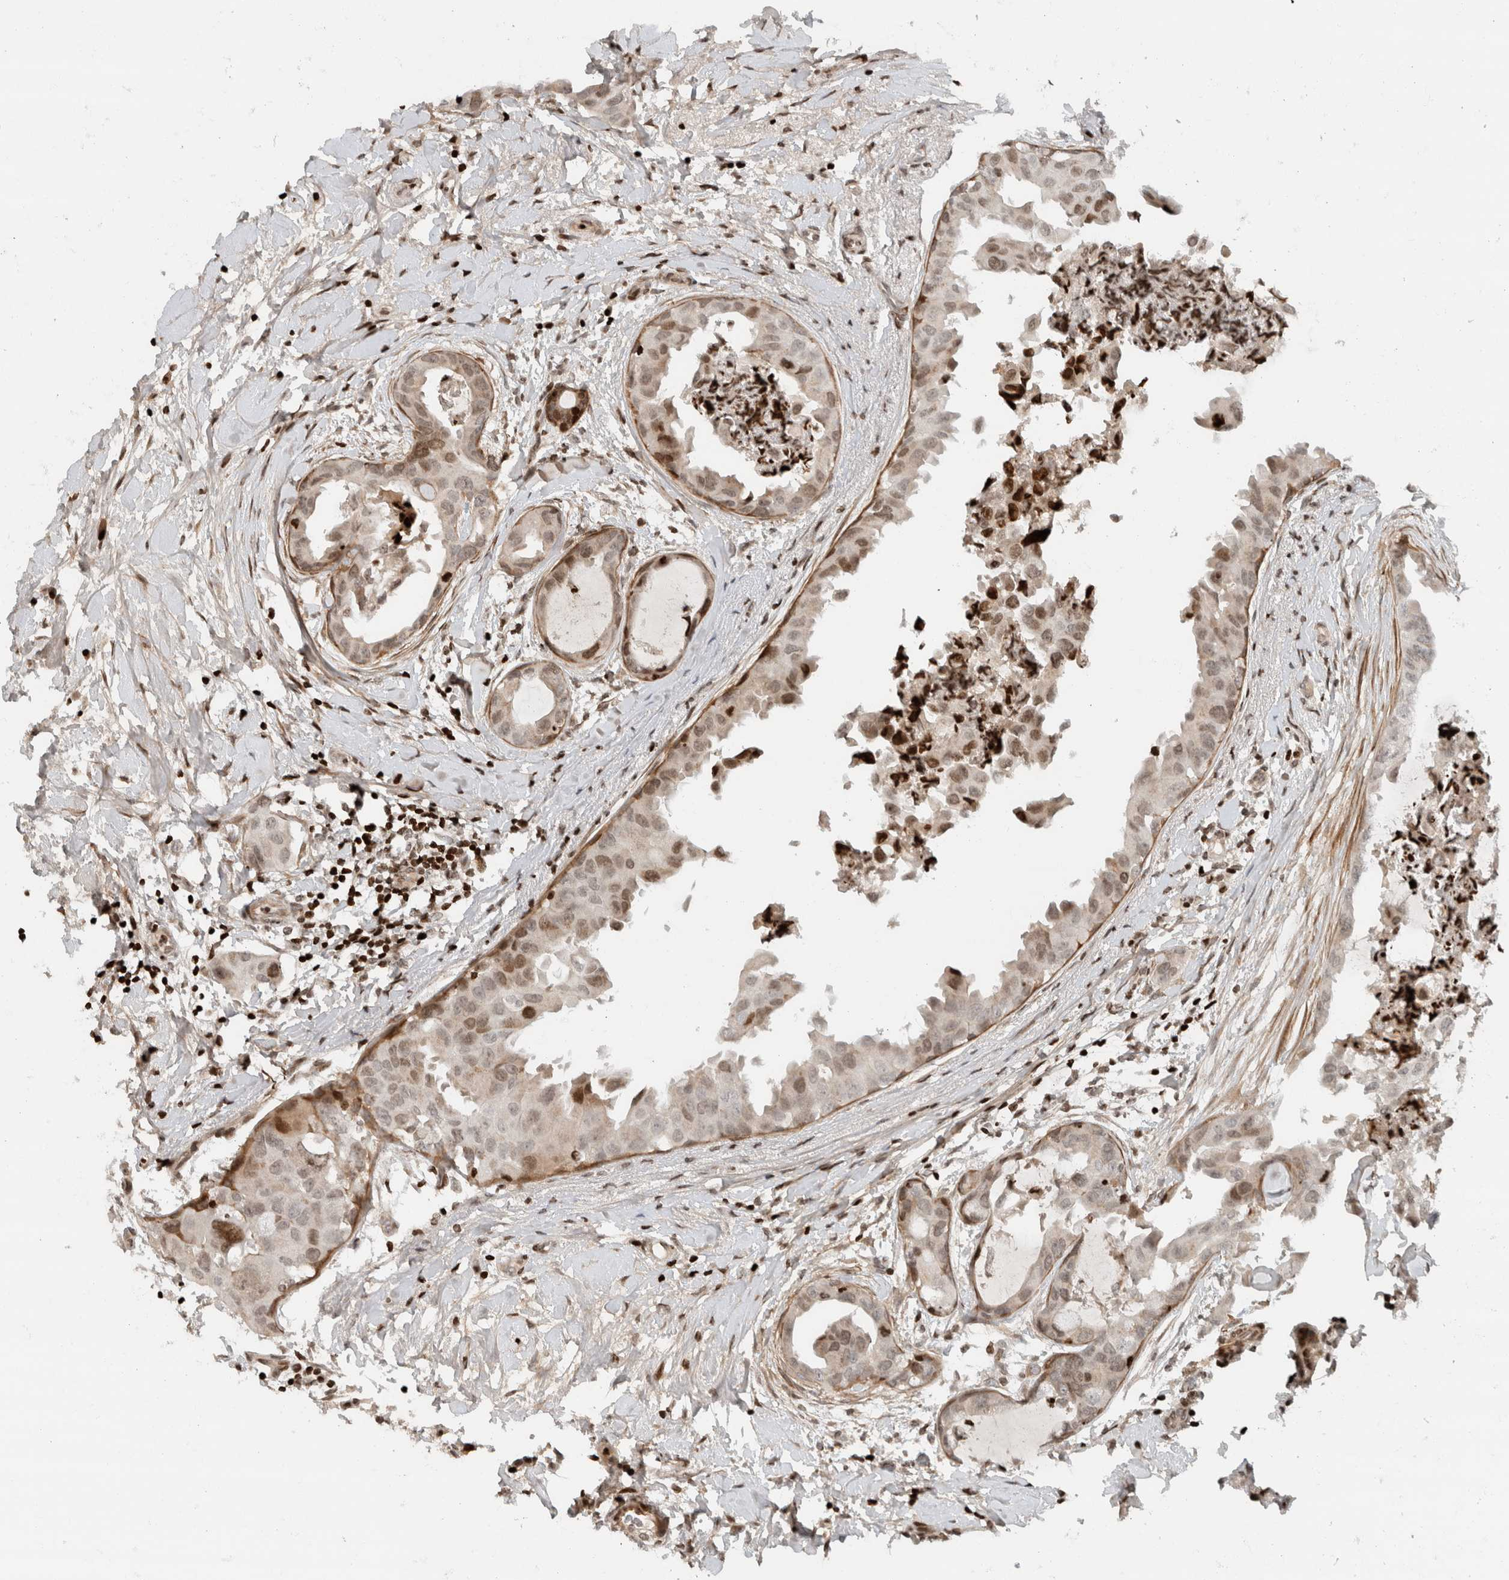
{"staining": {"intensity": "weak", "quantity": "25%-75%", "location": "nuclear"}, "tissue": "breast cancer", "cell_type": "Tumor cells", "image_type": "cancer", "snomed": [{"axis": "morphology", "description": "Duct carcinoma"}, {"axis": "topography", "description": "Breast"}], "caption": "Immunohistochemical staining of breast invasive ductal carcinoma reveals low levels of weak nuclear positivity in about 25%-75% of tumor cells.", "gene": "GINS4", "patient": {"sex": "female", "age": 40}}